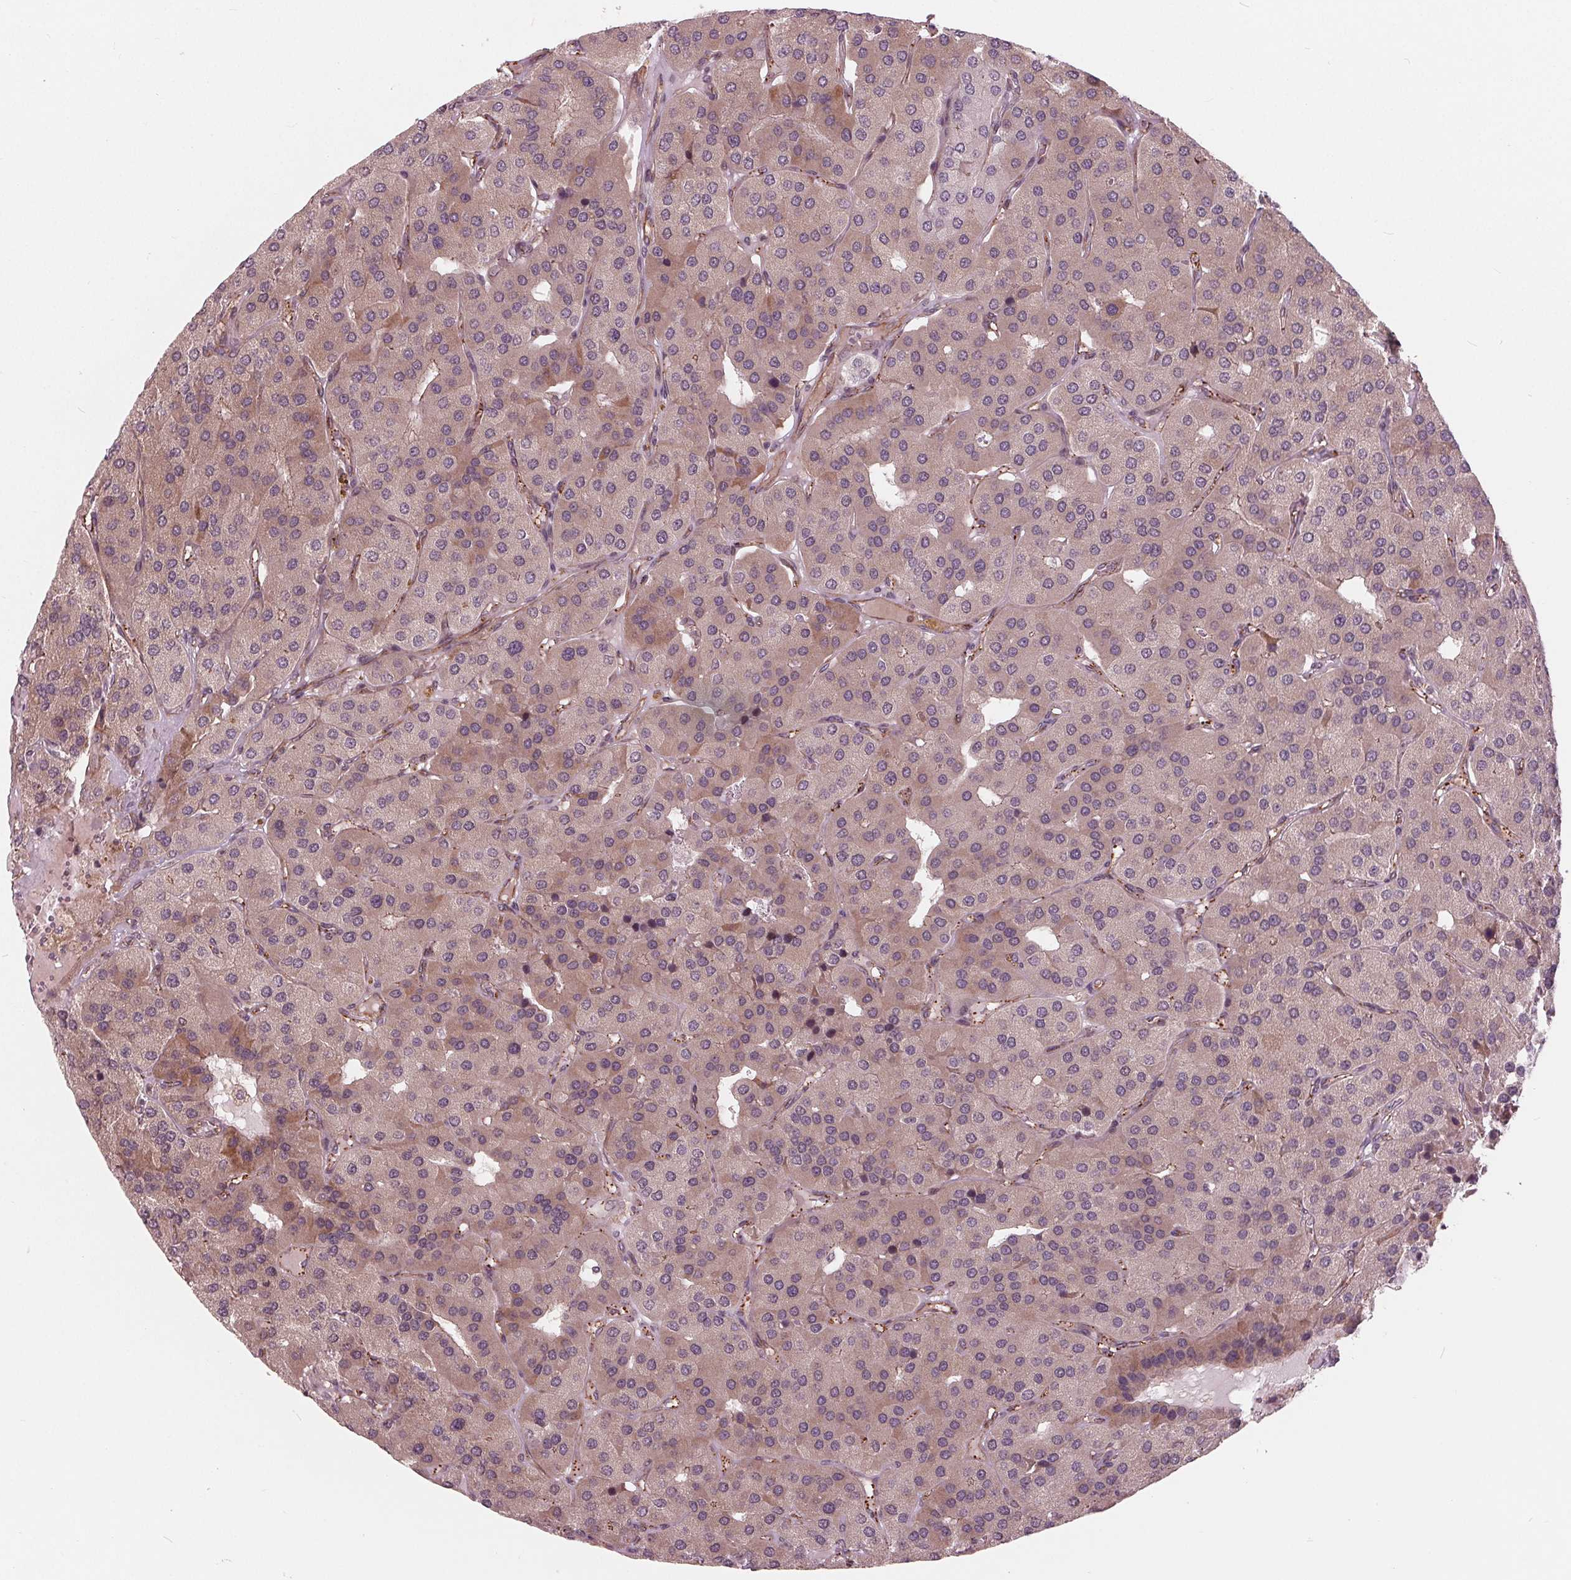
{"staining": {"intensity": "weak", "quantity": "<25%", "location": "cytoplasmic/membranous"}, "tissue": "parathyroid gland", "cell_type": "Glandular cells", "image_type": "normal", "snomed": [{"axis": "morphology", "description": "Normal tissue, NOS"}, {"axis": "morphology", "description": "Adenoma, NOS"}, {"axis": "topography", "description": "Parathyroid gland"}], "caption": "An IHC photomicrograph of unremarkable parathyroid gland is shown. There is no staining in glandular cells of parathyroid gland. (IHC, brightfield microscopy, high magnification).", "gene": "TXNIP", "patient": {"sex": "female", "age": 86}}